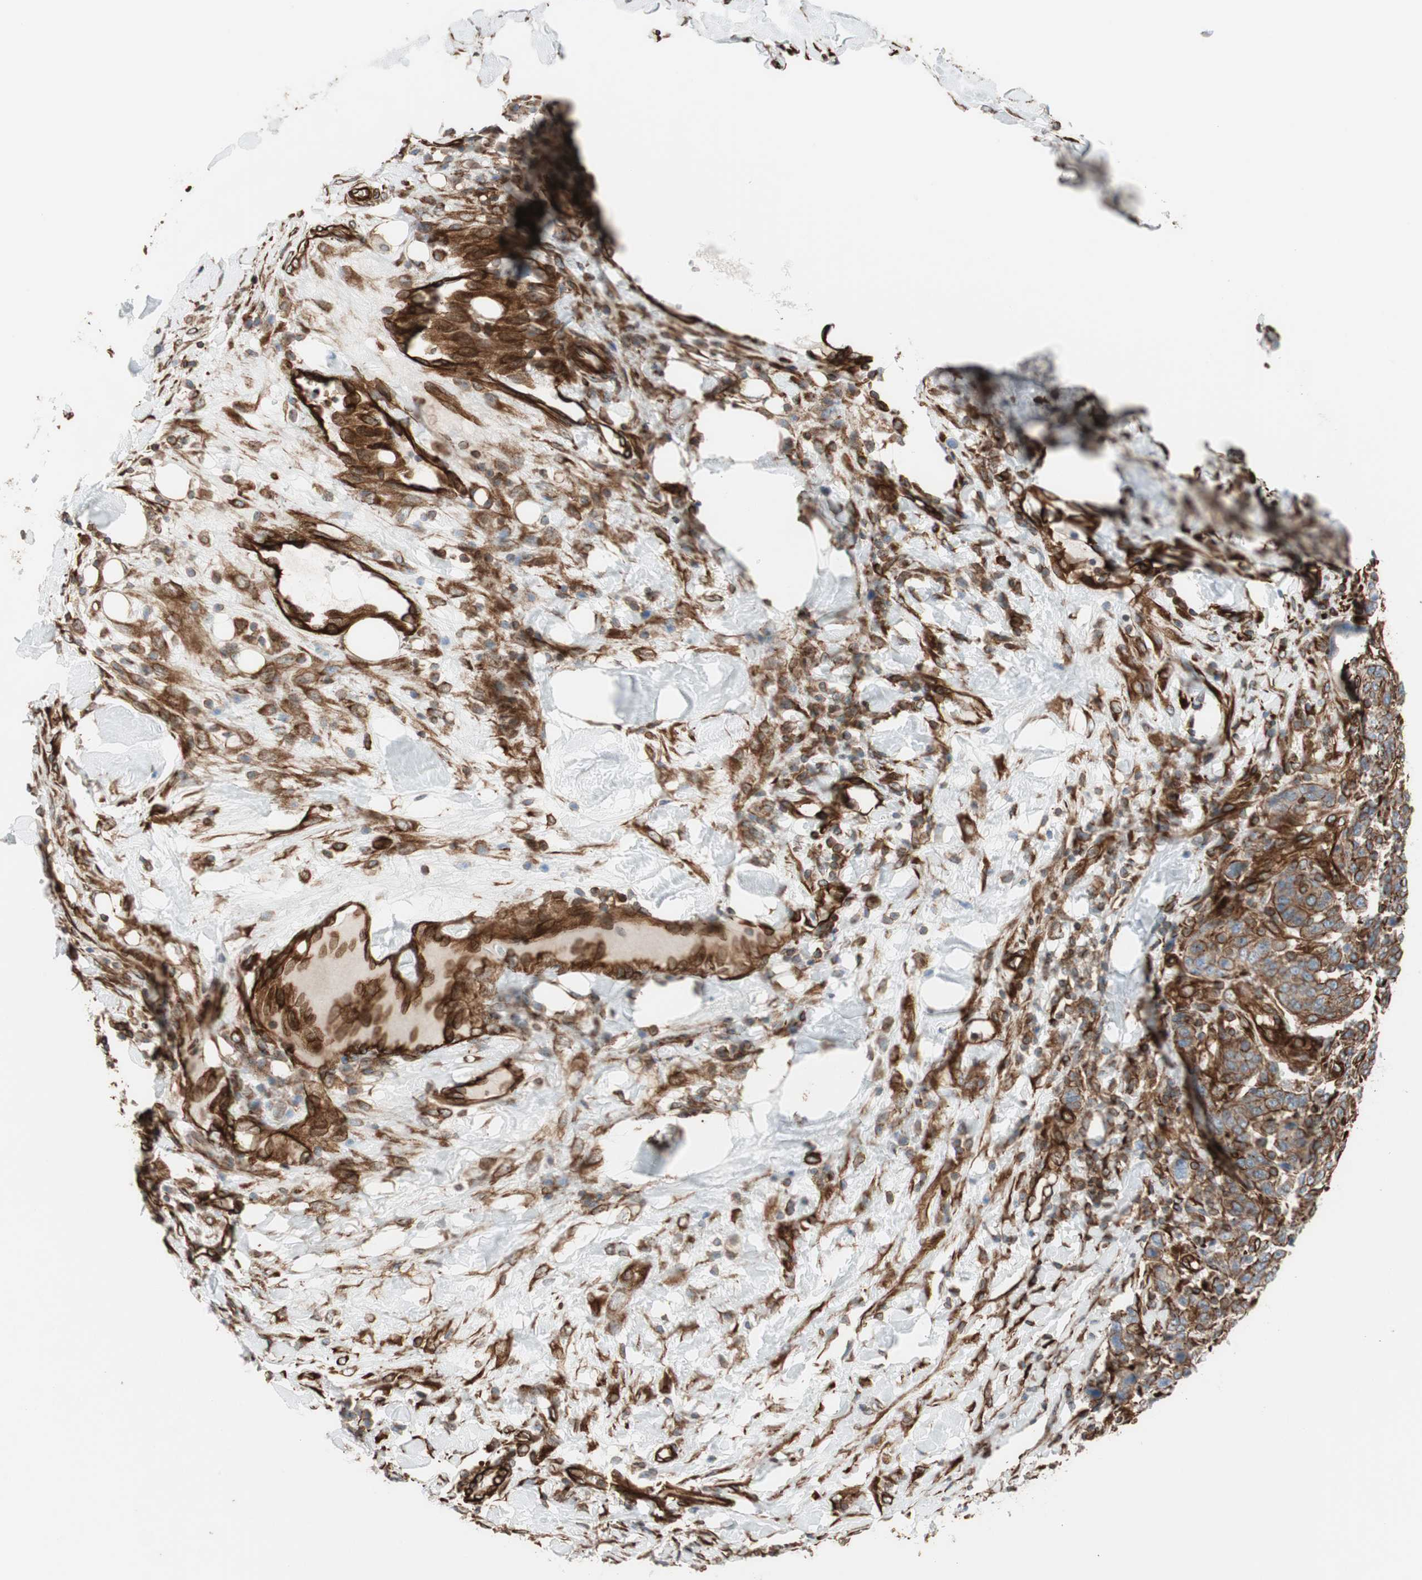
{"staining": {"intensity": "strong", "quantity": ">75%", "location": "cytoplasmic/membranous"}, "tissue": "breast cancer", "cell_type": "Tumor cells", "image_type": "cancer", "snomed": [{"axis": "morphology", "description": "Duct carcinoma"}, {"axis": "topography", "description": "Breast"}], "caption": "An image showing strong cytoplasmic/membranous positivity in approximately >75% of tumor cells in infiltrating ductal carcinoma (breast), as visualized by brown immunohistochemical staining.", "gene": "TCTA", "patient": {"sex": "female", "age": 37}}